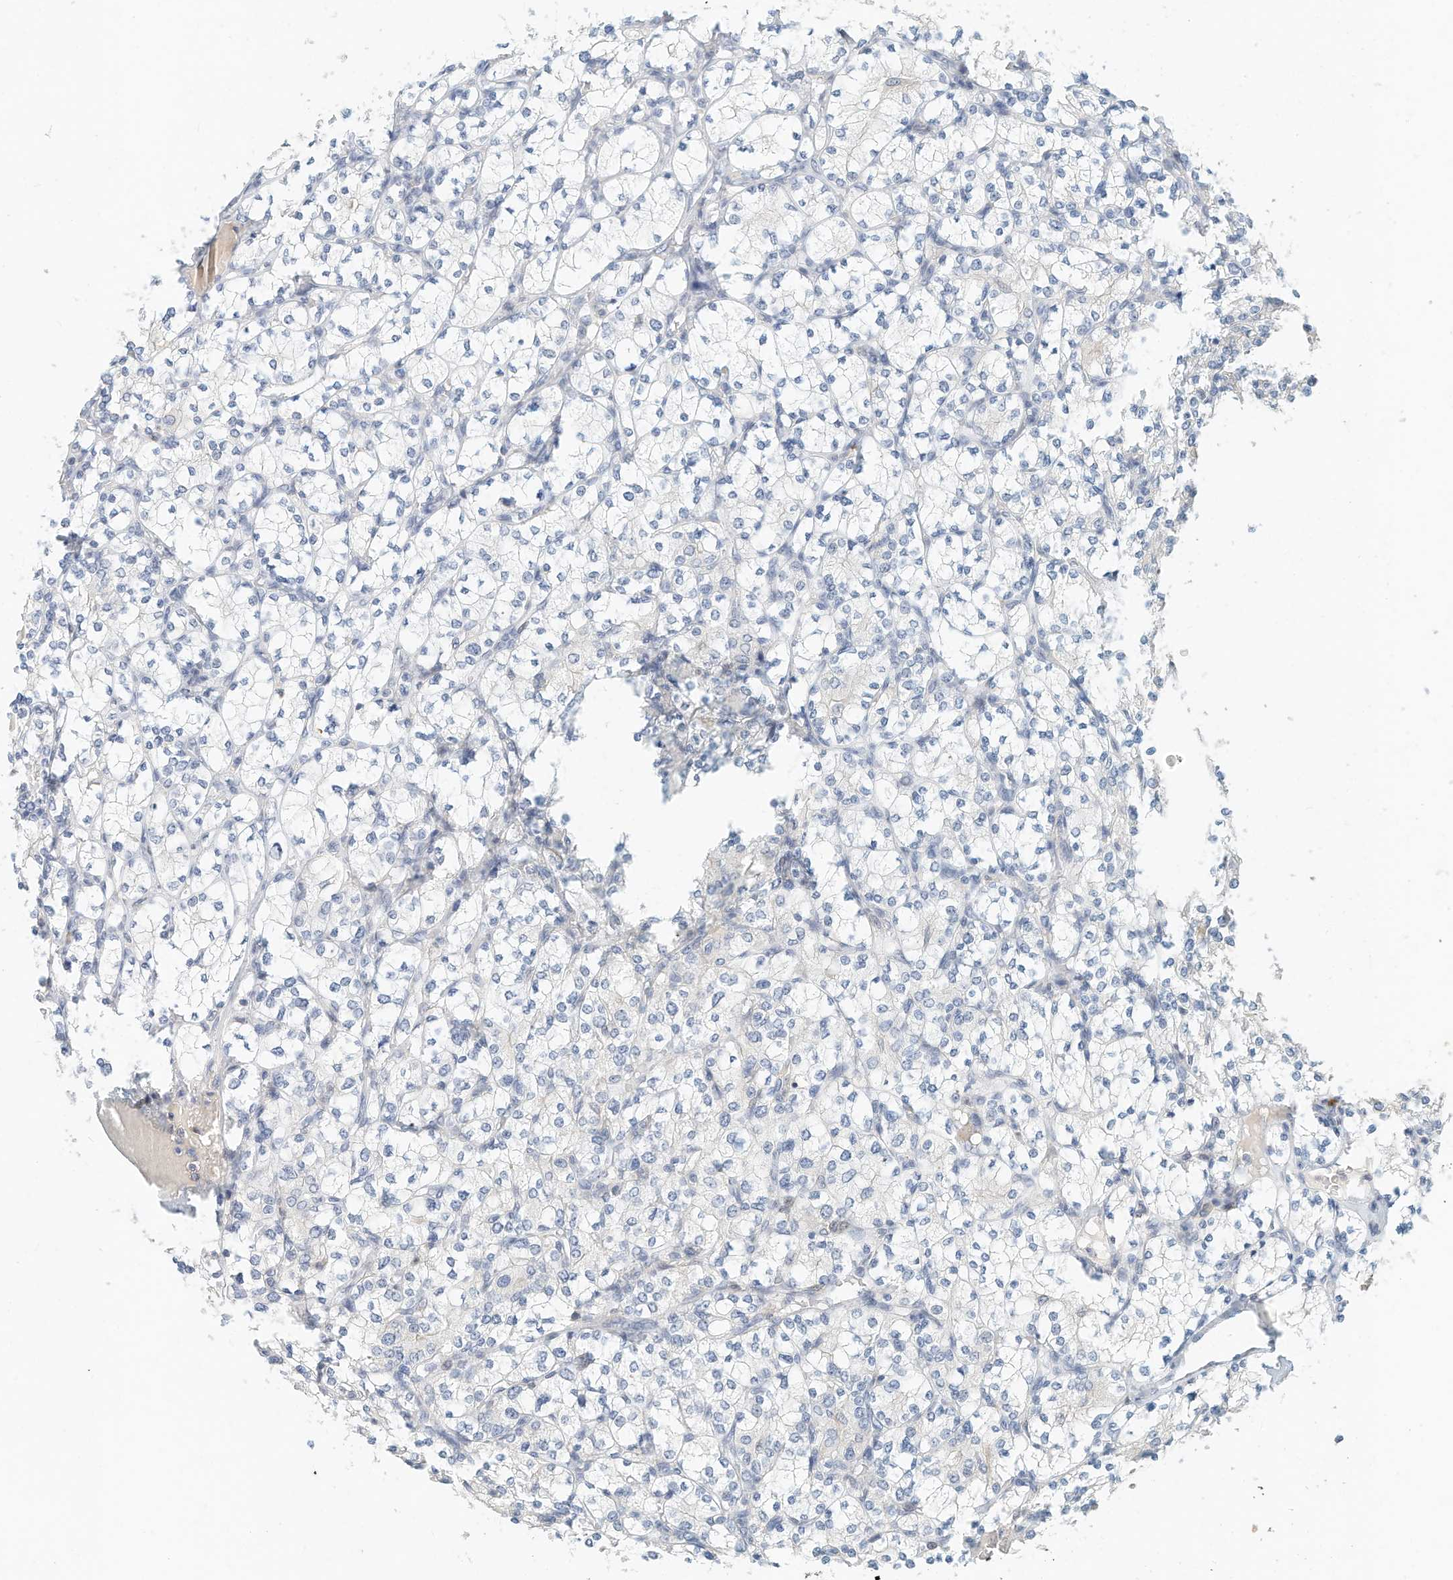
{"staining": {"intensity": "negative", "quantity": "none", "location": "none"}, "tissue": "renal cancer", "cell_type": "Tumor cells", "image_type": "cancer", "snomed": [{"axis": "morphology", "description": "Adenocarcinoma, NOS"}, {"axis": "topography", "description": "Kidney"}], "caption": "Tumor cells are negative for brown protein staining in adenocarcinoma (renal).", "gene": "MICAL1", "patient": {"sex": "male", "age": 77}}